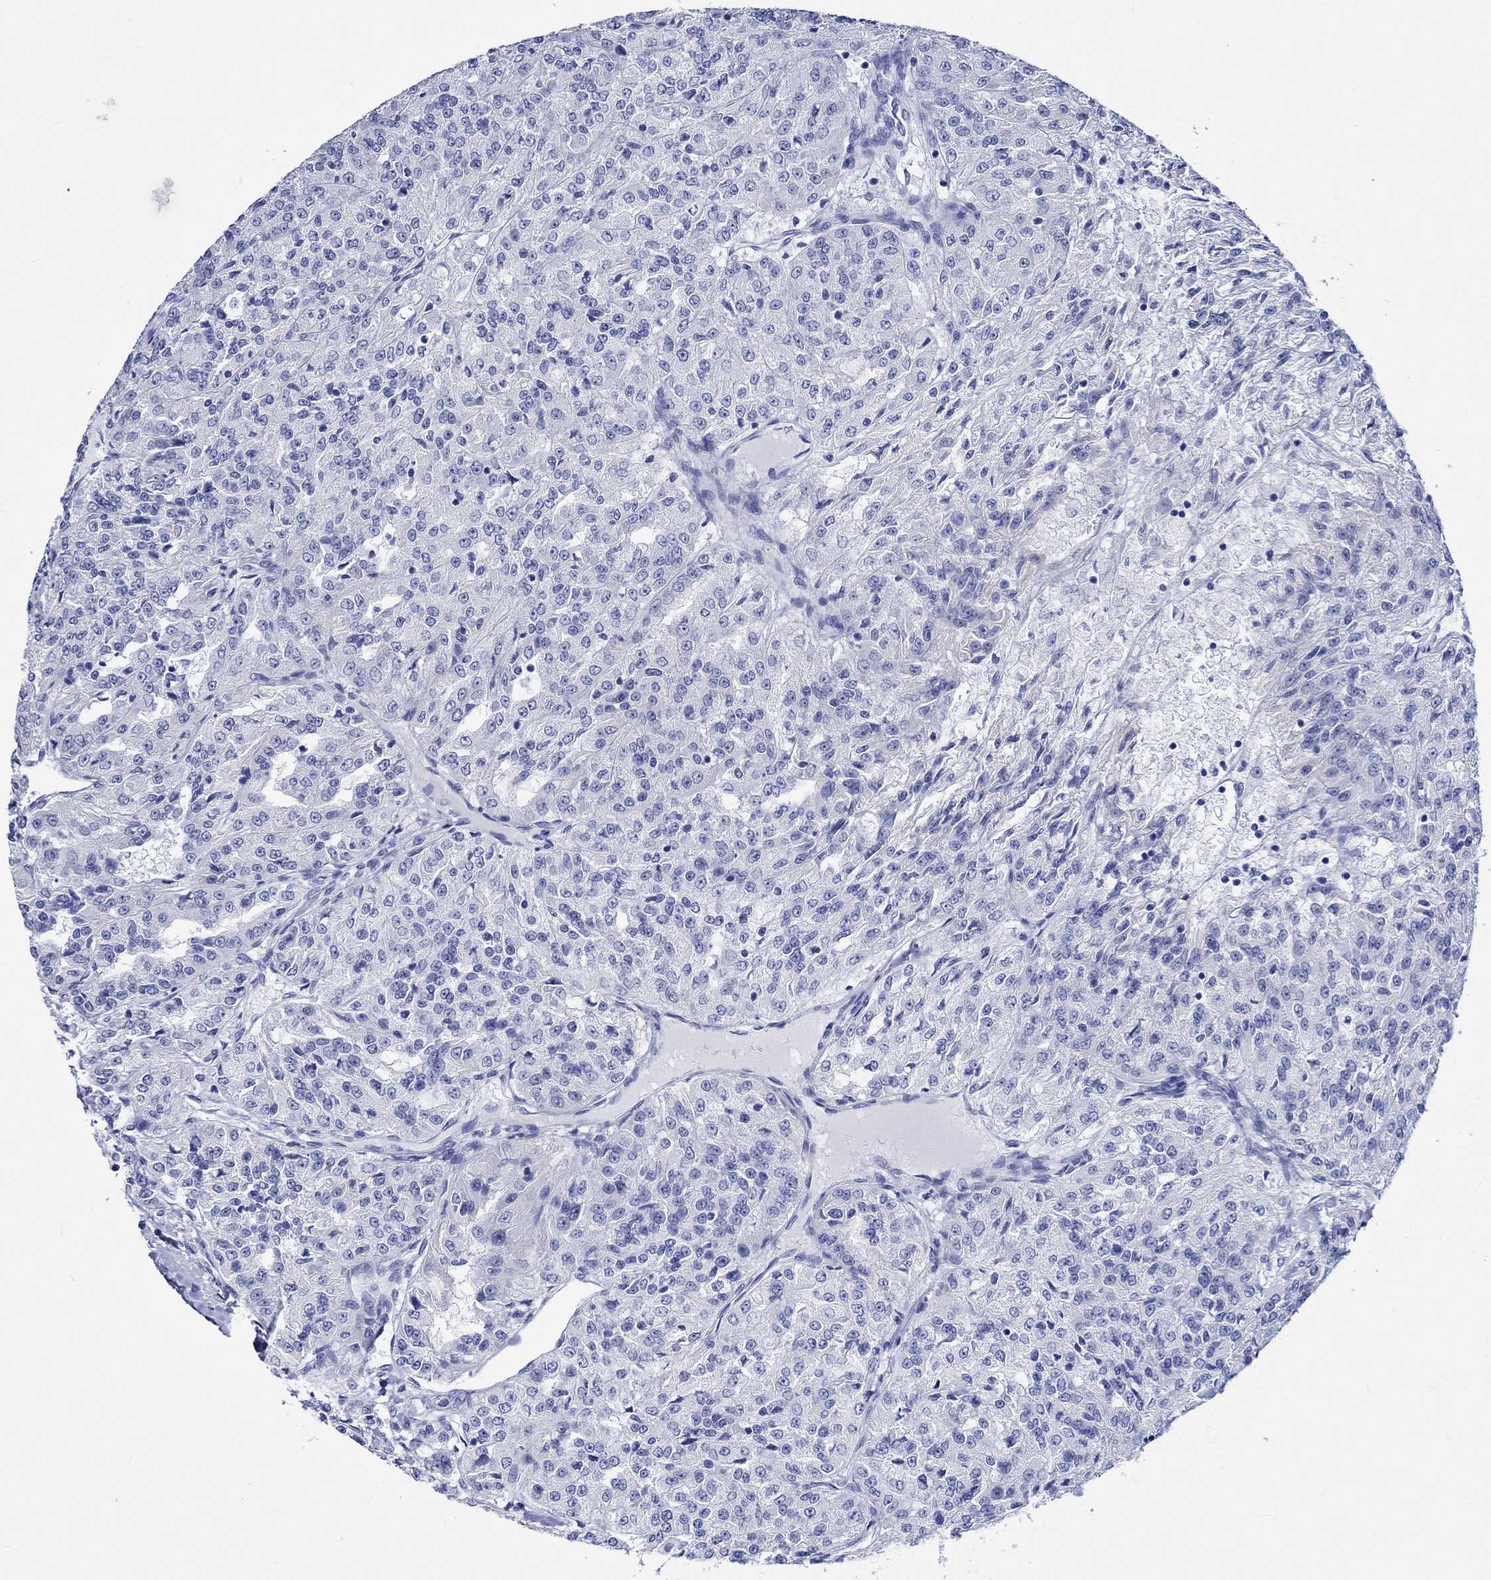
{"staining": {"intensity": "negative", "quantity": "none", "location": "none"}, "tissue": "renal cancer", "cell_type": "Tumor cells", "image_type": "cancer", "snomed": [{"axis": "morphology", "description": "Adenocarcinoma, NOS"}, {"axis": "topography", "description": "Kidney"}], "caption": "Renal cancer stained for a protein using immunohistochemistry displays no positivity tumor cells.", "gene": "HARBI1", "patient": {"sex": "female", "age": 63}}